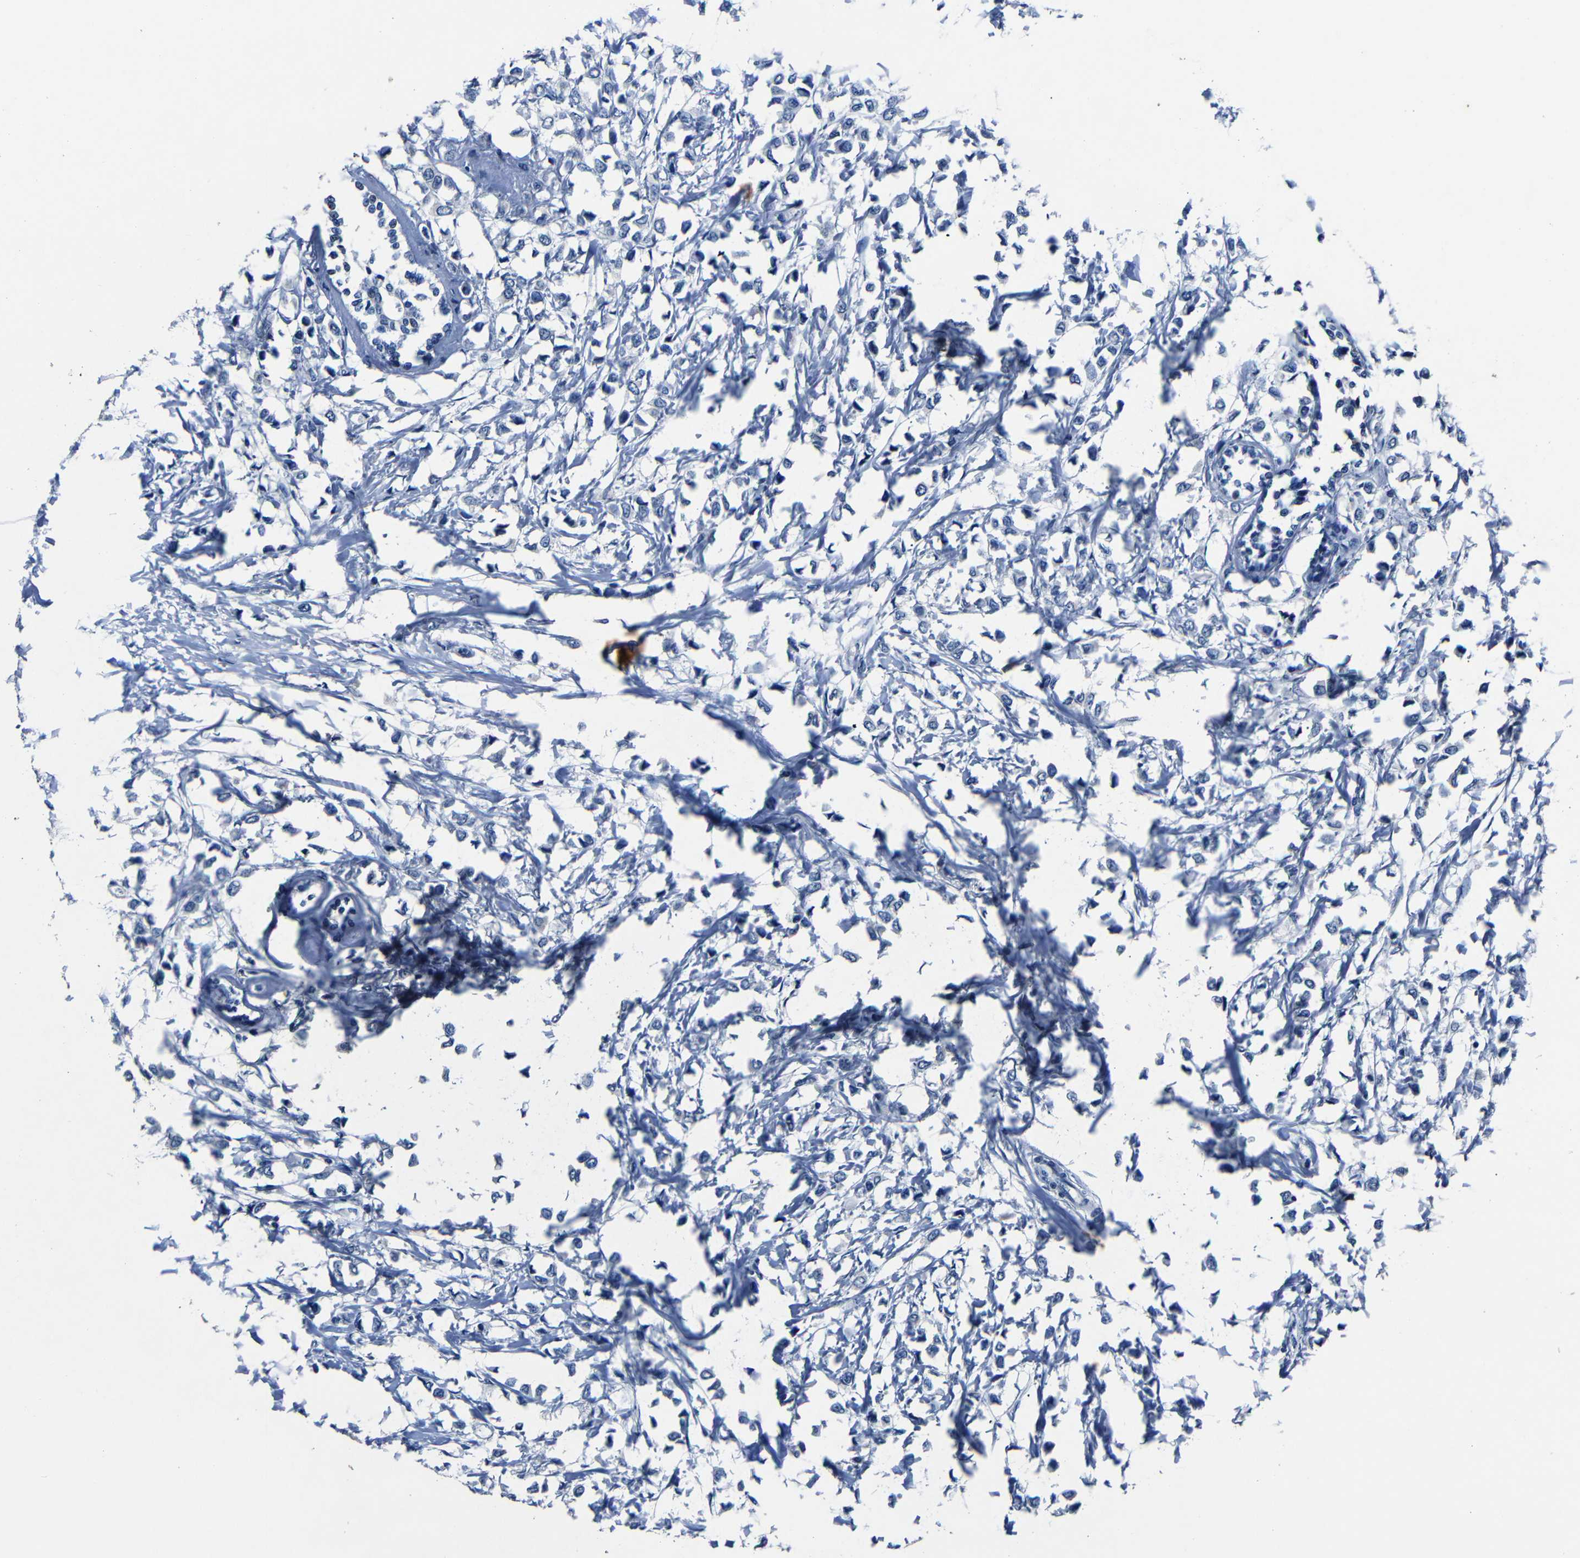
{"staining": {"intensity": "negative", "quantity": "none", "location": "none"}, "tissue": "breast cancer", "cell_type": "Tumor cells", "image_type": "cancer", "snomed": [{"axis": "morphology", "description": "Lobular carcinoma"}, {"axis": "topography", "description": "Breast"}], "caption": "Breast lobular carcinoma stained for a protein using immunohistochemistry shows no expression tumor cells.", "gene": "NCMAP", "patient": {"sex": "female", "age": 51}}